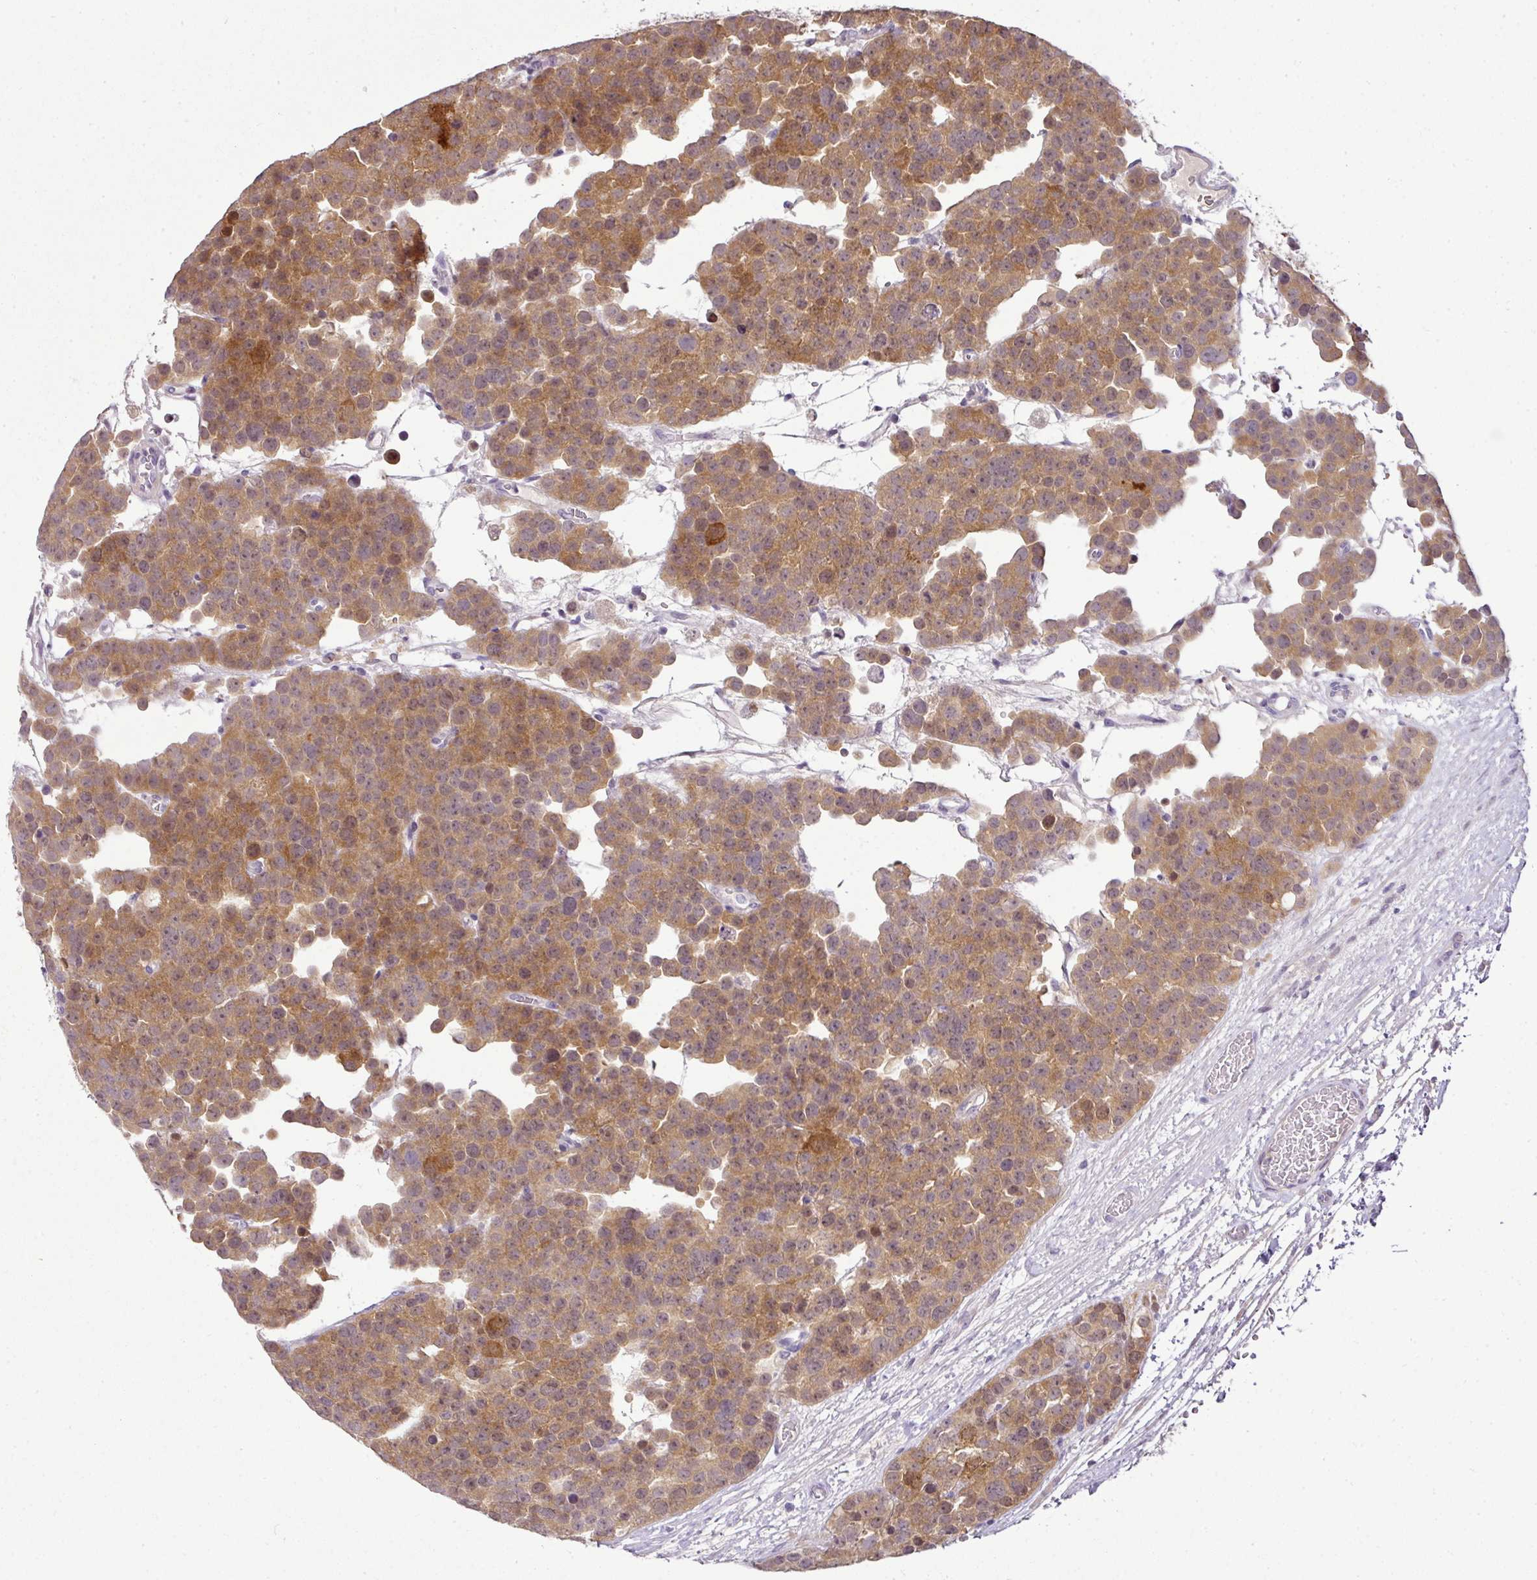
{"staining": {"intensity": "moderate", "quantity": ">75%", "location": "cytoplasmic/membranous"}, "tissue": "testis cancer", "cell_type": "Tumor cells", "image_type": "cancer", "snomed": [{"axis": "morphology", "description": "Seminoma, NOS"}, {"axis": "topography", "description": "Testis"}], "caption": "Immunohistochemical staining of human testis seminoma displays medium levels of moderate cytoplasmic/membranous expression in approximately >75% of tumor cells.", "gene": "TEX30", "patient": {"sex": "male", "age": 71}}